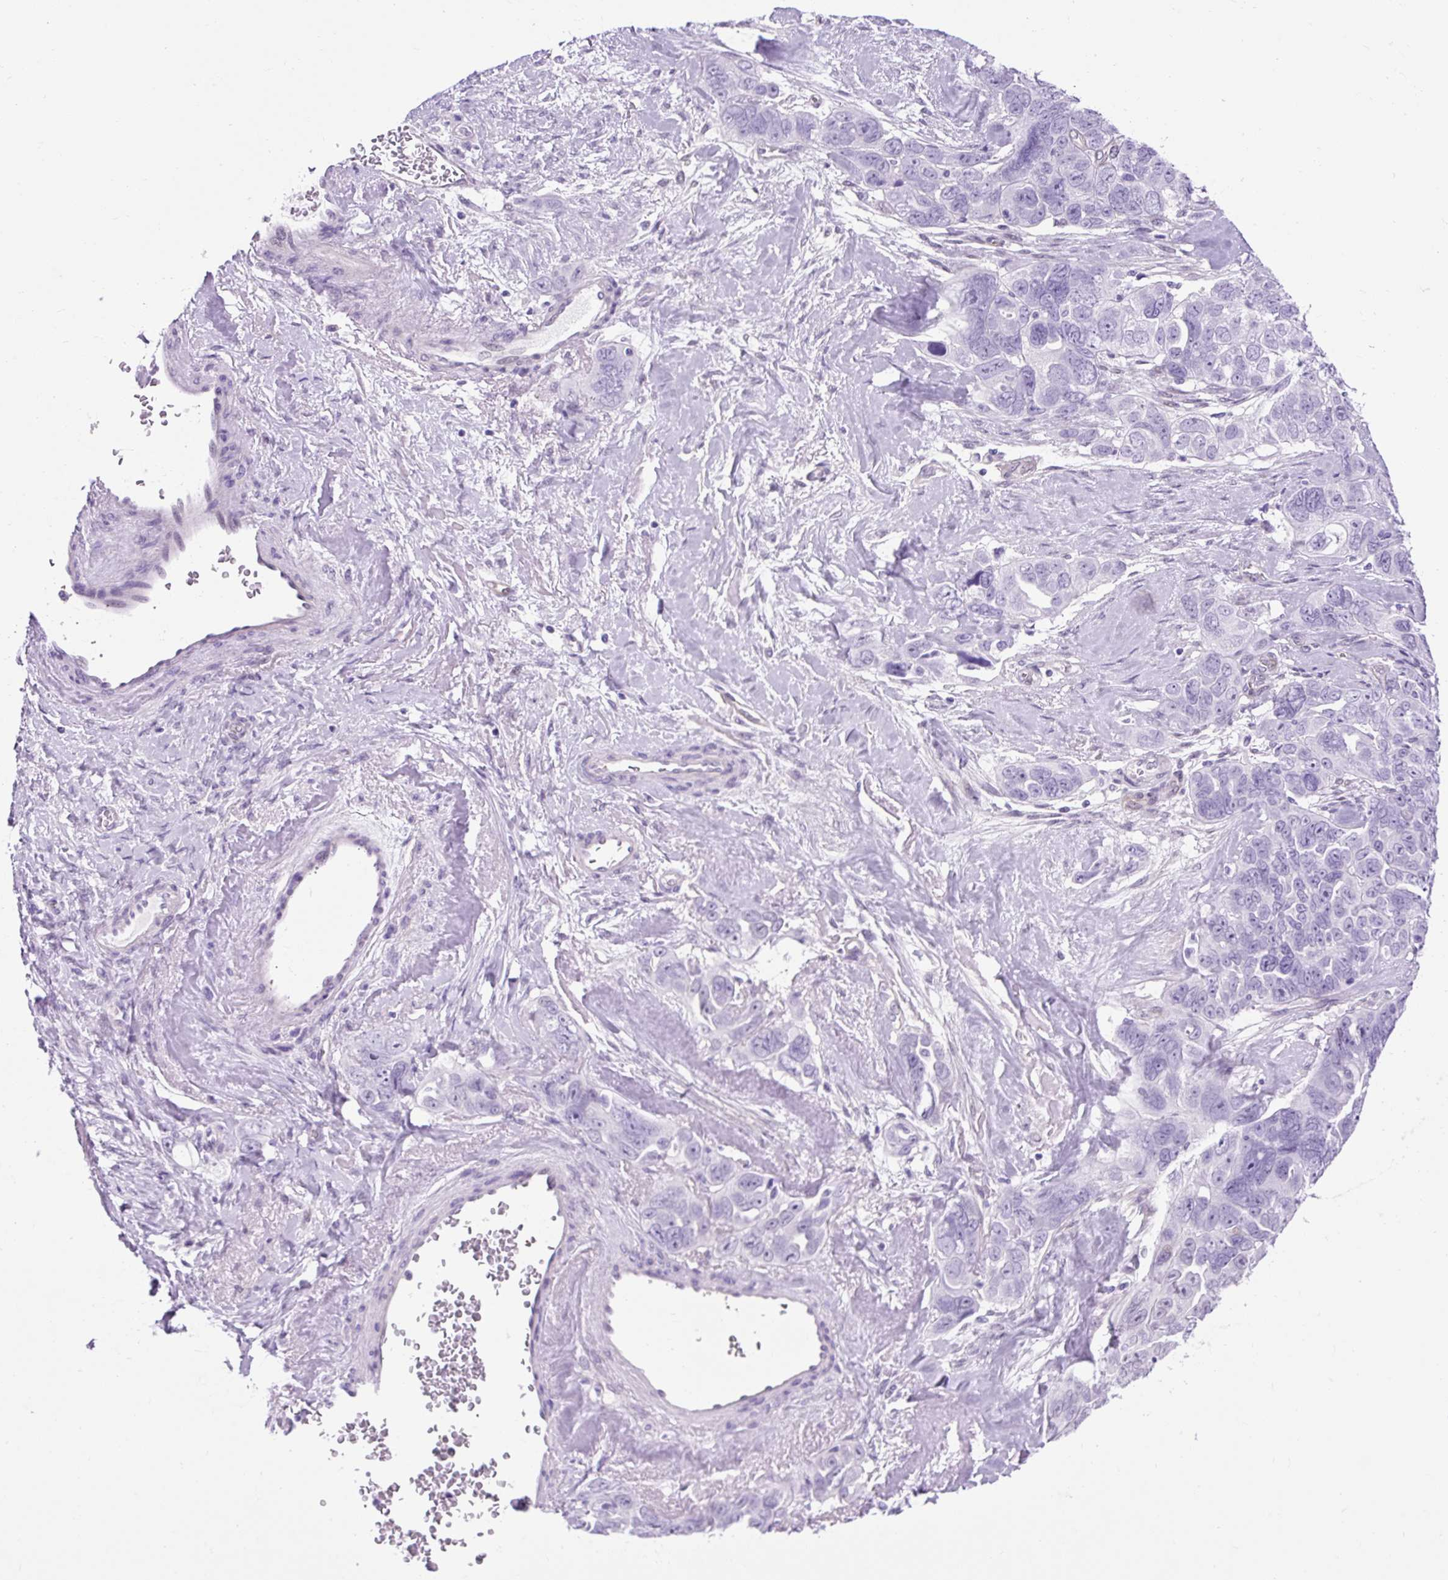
{"staining": {"intensity": "negative", "quantity": "none", "location": "none"}, "tissue": "ovarian cancer", "cell_type": "Tumor cells", "image_type": "cancer", "snomed": [{"axis": "morphology", "description": "Cystadenocarcinoma, serous, NOS"}, {"axis": "topography", "description": "Ovary"}], "caption": "An image of human ovarian serous cystadenocarcinoma is negative for staining in tumor cells. Nuclei are stained in blue.", "gene": "KRT12", "patient": {"sex": "female", "age": 63}}